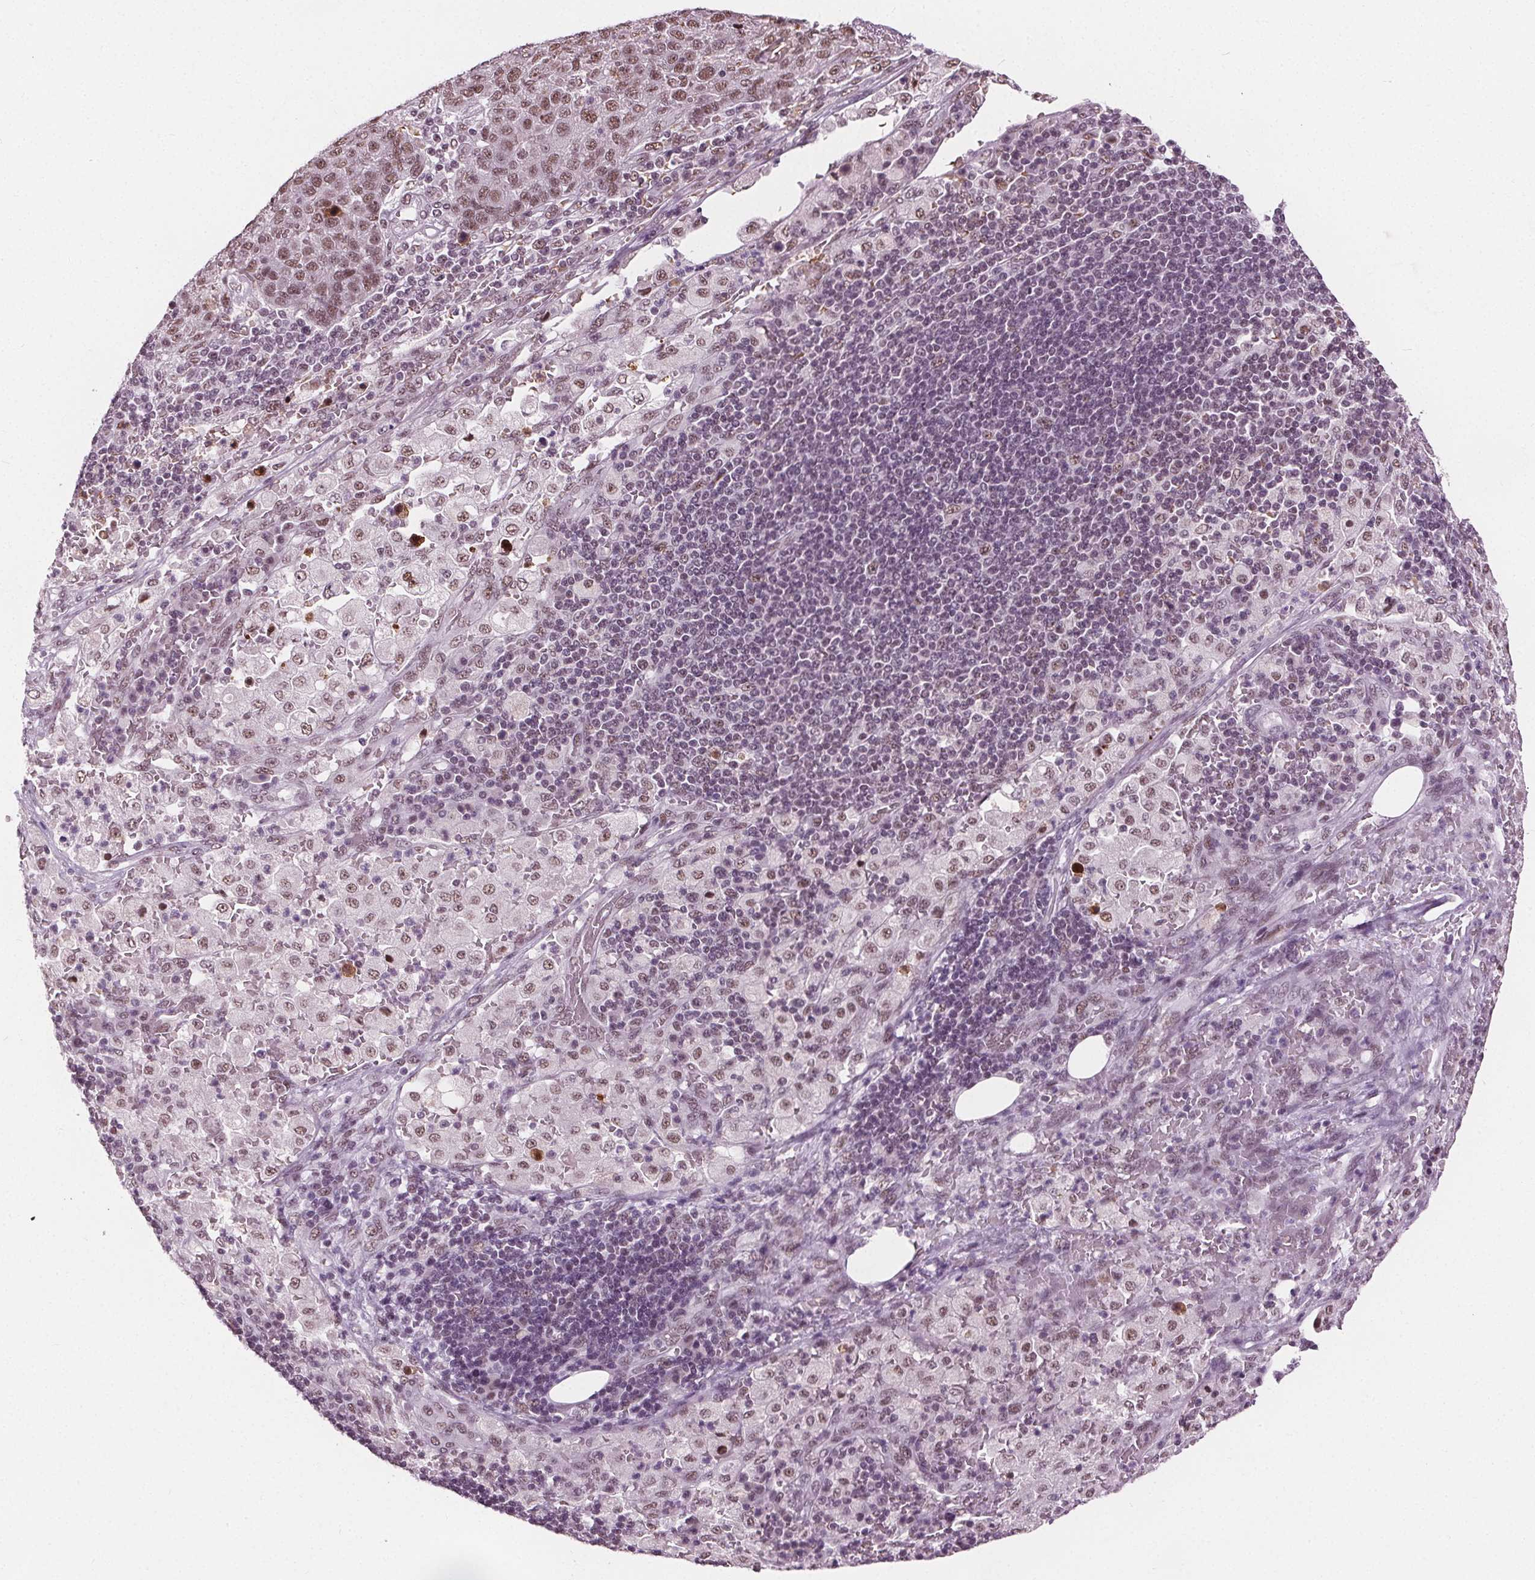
{"staining": {"intensity": "moderate", "quantity": ">75%", "location": "nuclear"}, "tissue": "pancreatic cancer", "cell_type": "Tumor cells", "image_type": "cancer", "snomed": [{"axis": "morphology", "description": "Adenocarcinoma, NOS"}, {"axis": "topography", "description": "Pancreas"}], "caption": "Pancreatic cancer (adenocarcinoma) stained with a protein marker exhibits moderate staining in tumor cells.", "gene": "IWS1", "patient": {"sex": "female", "age": 61}}